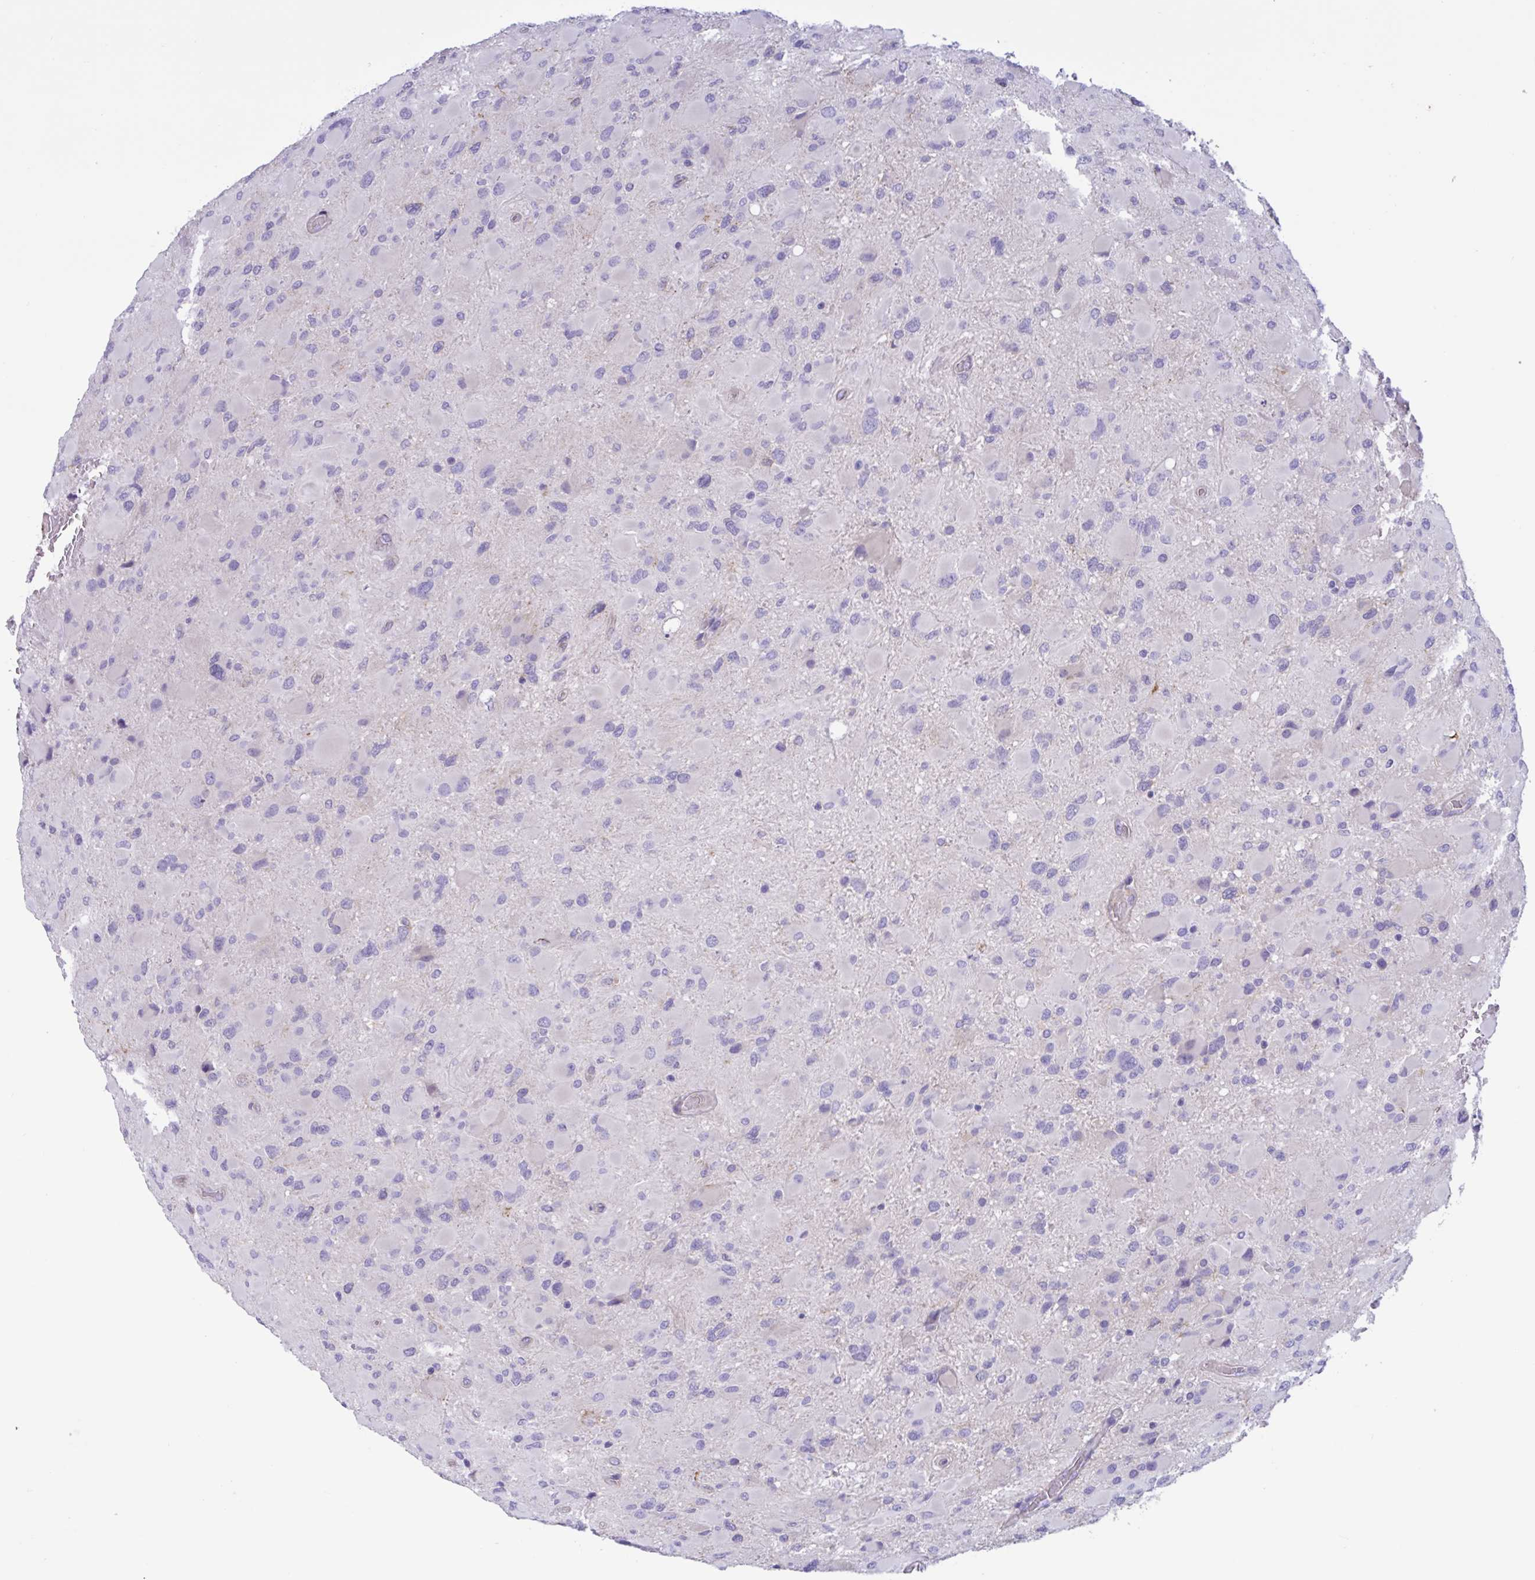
{"staining": {"intensity": "negative", "quantity": "none", "location": "none"}, "tissue": "glioma", "cell_type": "Tumor cells", "image_type": "cancer", "snomed": [{"axis": "morphology", "description": "Glioma, malignant, High grade"}, {"axis": "topography", "description": "Cerebral cortex"}], "caption": "This is a photomicrograph of immunohistochemistry staining of high-grade glioma (malignant), which shows no staining in tumor cells.", "gene": "SLC66A1", "patient": {"sex": "female", "age": 36}}